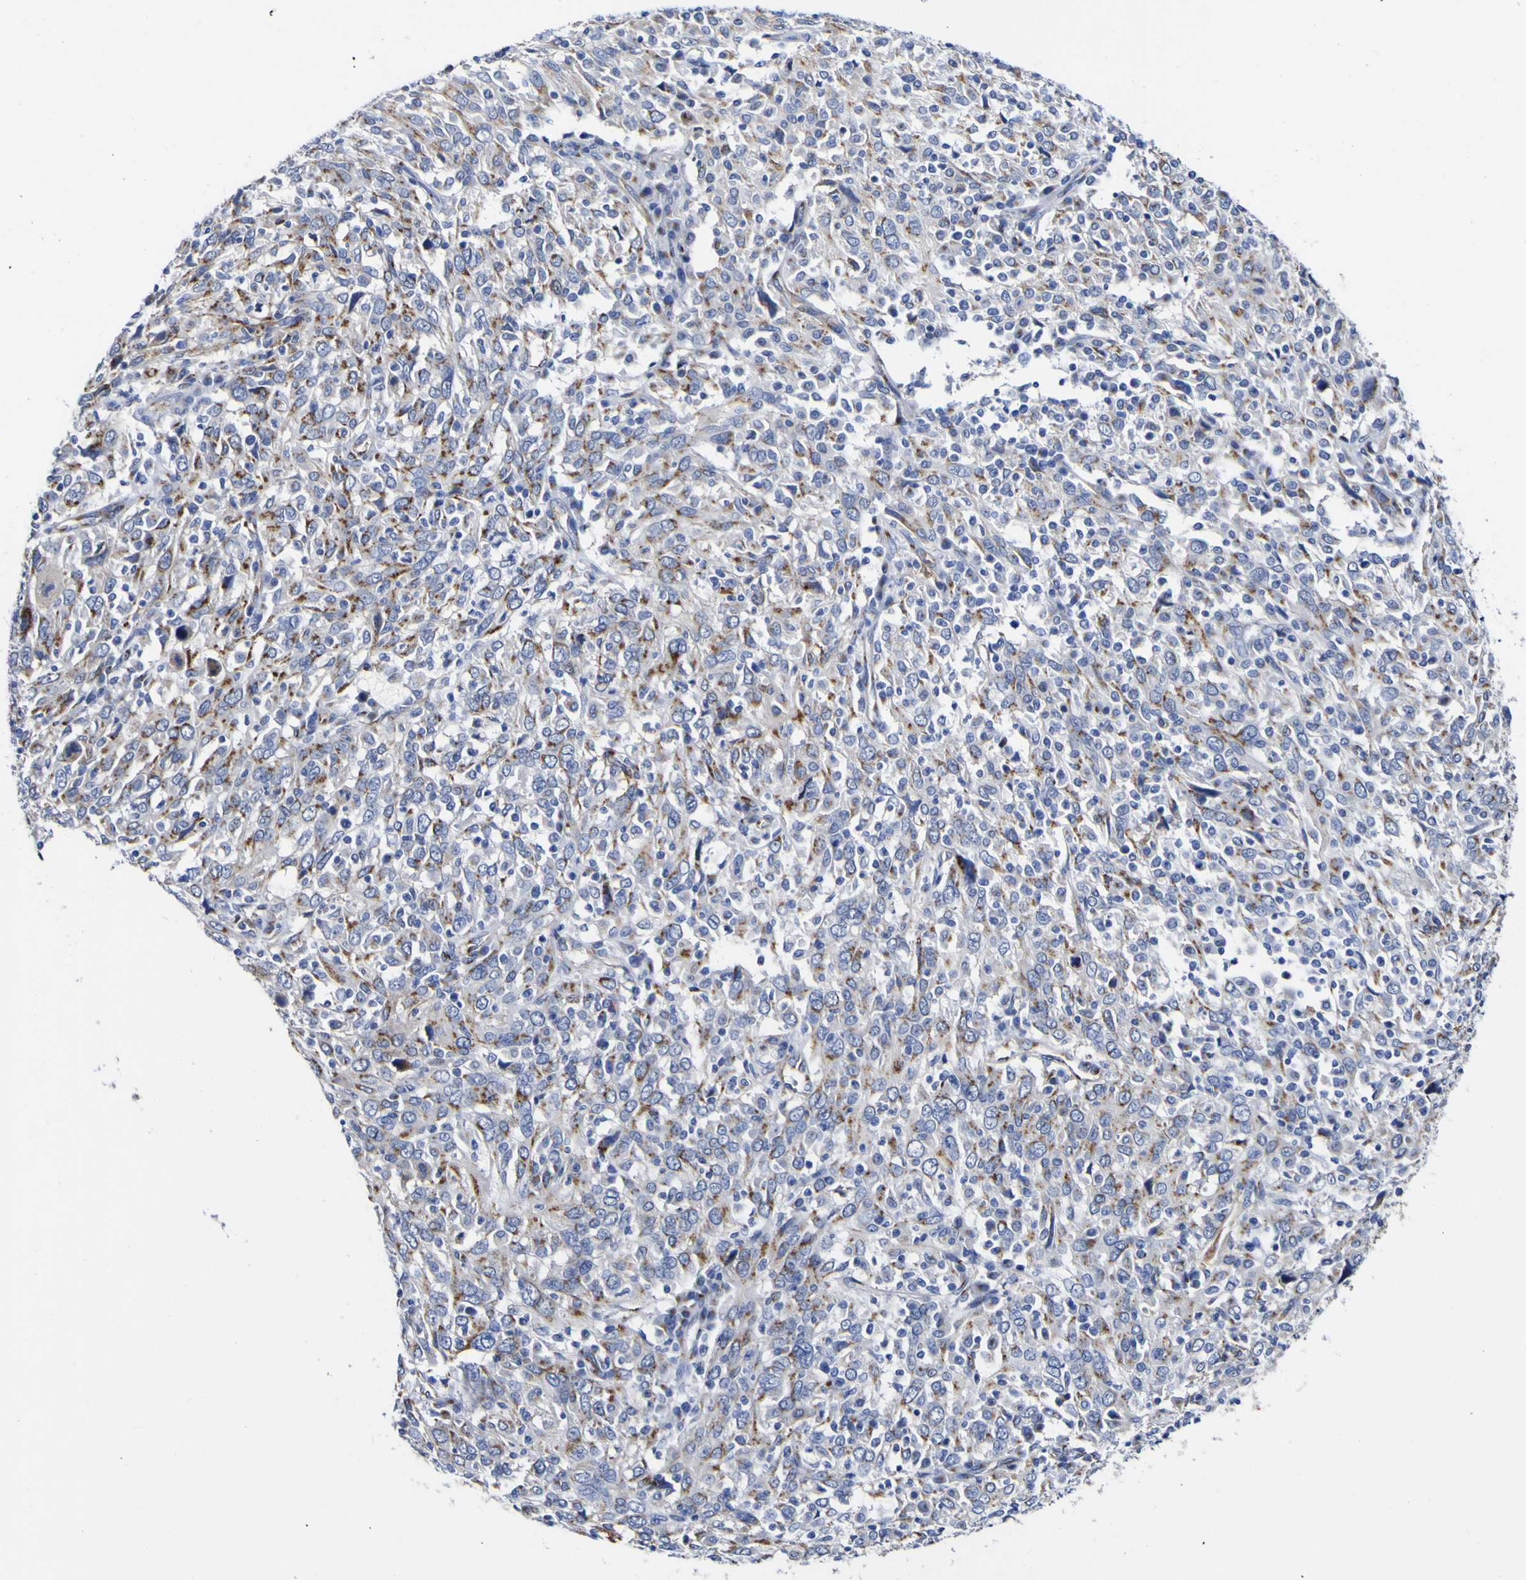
{"staining": {"intensity": "moderate", "quantity": "25%-75%", "location": "cytoplasmic/membranous"}, "tissue": "cervical cancer", "cell_type": "Tumor cells", "image_type": "cancer", "snomed": [{"axis": "morphology", "description": "Squamous cell carcinoma, NOS"}, {"axis": "topography", "description": "Cervix"}], "caption": "A brown stain labels moderate cytoplasmic/membranous positivity of a protein in human cervical squamous cell carcinoma tumor cells.", "gene": "GOLM1", "patient": {"sex": "female", "age": 46}}